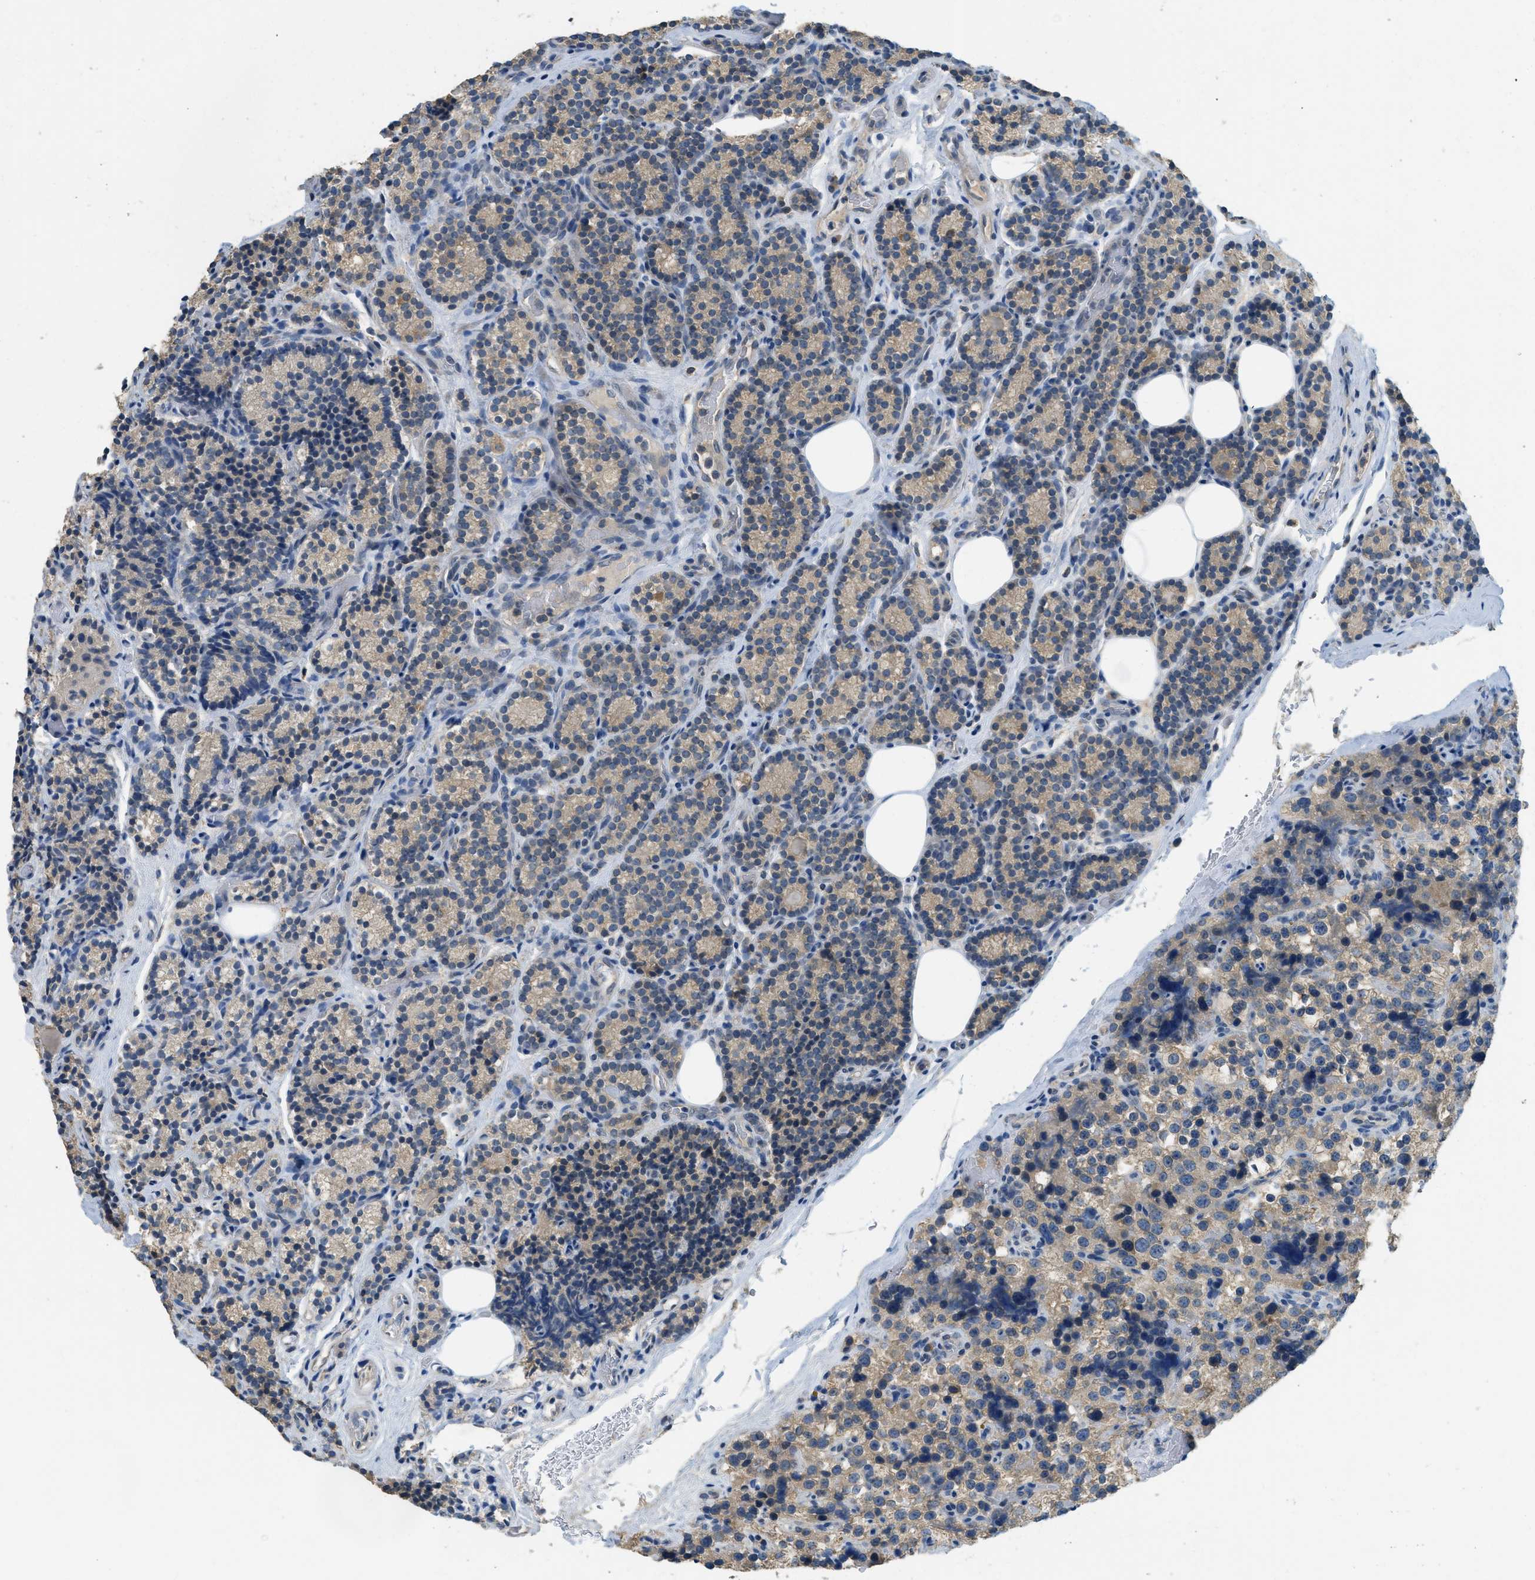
{"staining": {"intensity": "weak", "quantity": "25%-75%", "location": "cytoplasmic/membranous"}, "tissue": "parathyroid gland", "cell_type": "Glandular cells", "image_type": "normal", "snomed": [{"axis": "morphology", "description": "Normal tissue, NOS"}, {"axis": "morphology", "description": "Adenoma, NOS"}, {"axis": "topography", "description": "Parathyroid gland"}], "caption": "Protein expression analysis of benign human parathyroid gland reveals weak cytoplasmic/membranous expression in about 25%-75% of glandular cells. The staining was performed using DAB (3,3'-diaminobenzidine) to visualize the protein expression in brown, while the nuclei were stained in blue with hematoxylin (Magnification: 20x).", "gene": "MIS18A", "patient": {"sex": "female", "age": 51}}